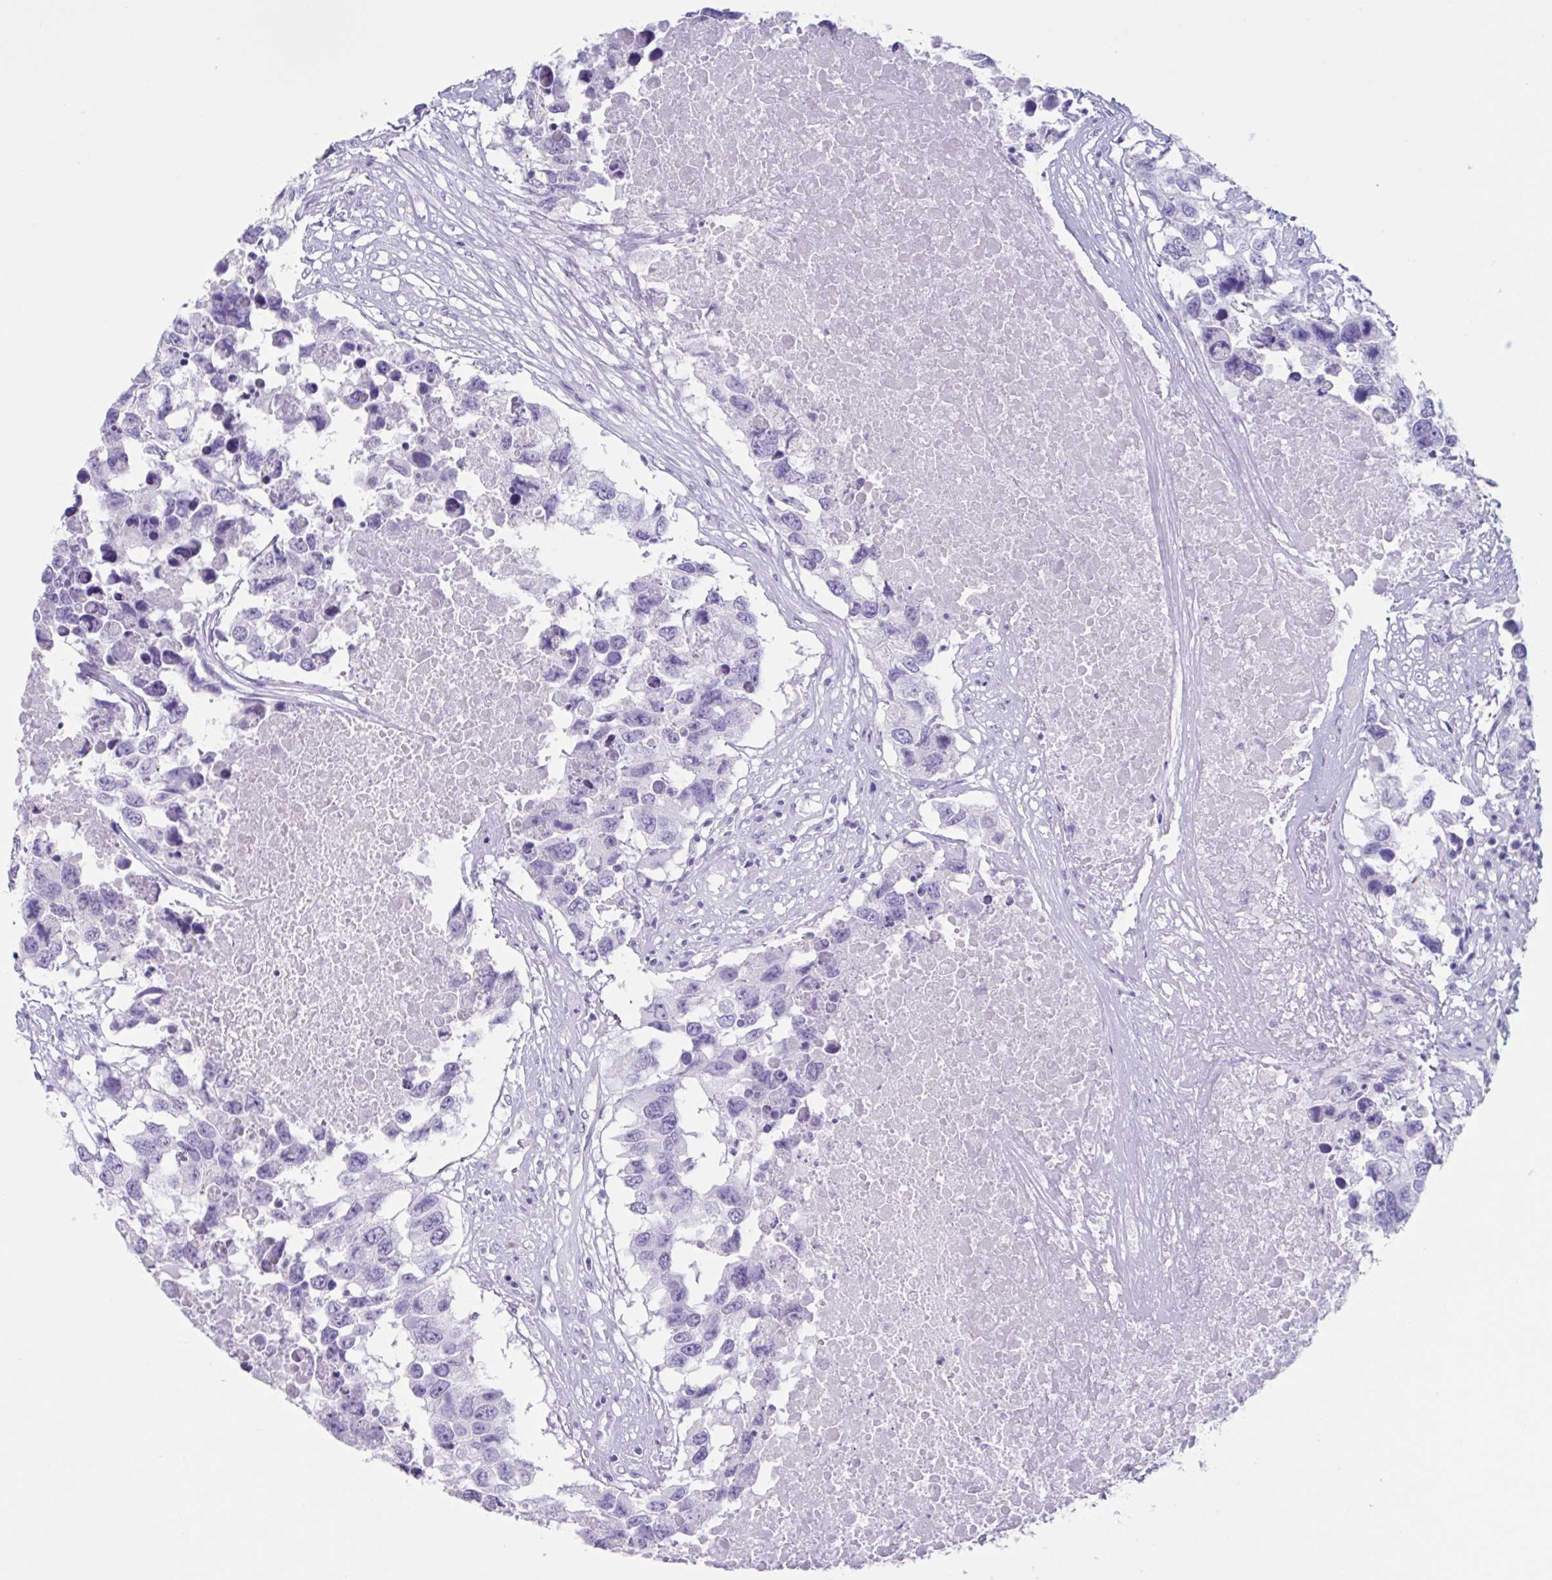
{"staining": {"intensity": "negative", "quantity": "none", "location": "none"}, "tissue": "testis cancer", "cell_type": "Tumor cells", "image_type": "cancer", "snomed": [{"axis": "morphology", "description": "Carcinoma, Embryonal, NOS"}, {"axis": "topography", "description": "Testis"}], "caption": "A histopathology image of human testis cancer is negative for staining in tumor cells. (DAB immunohistochemistry, high magnification).", "gene": "USP35", "patient": {"sex": "male", "age": 83}}